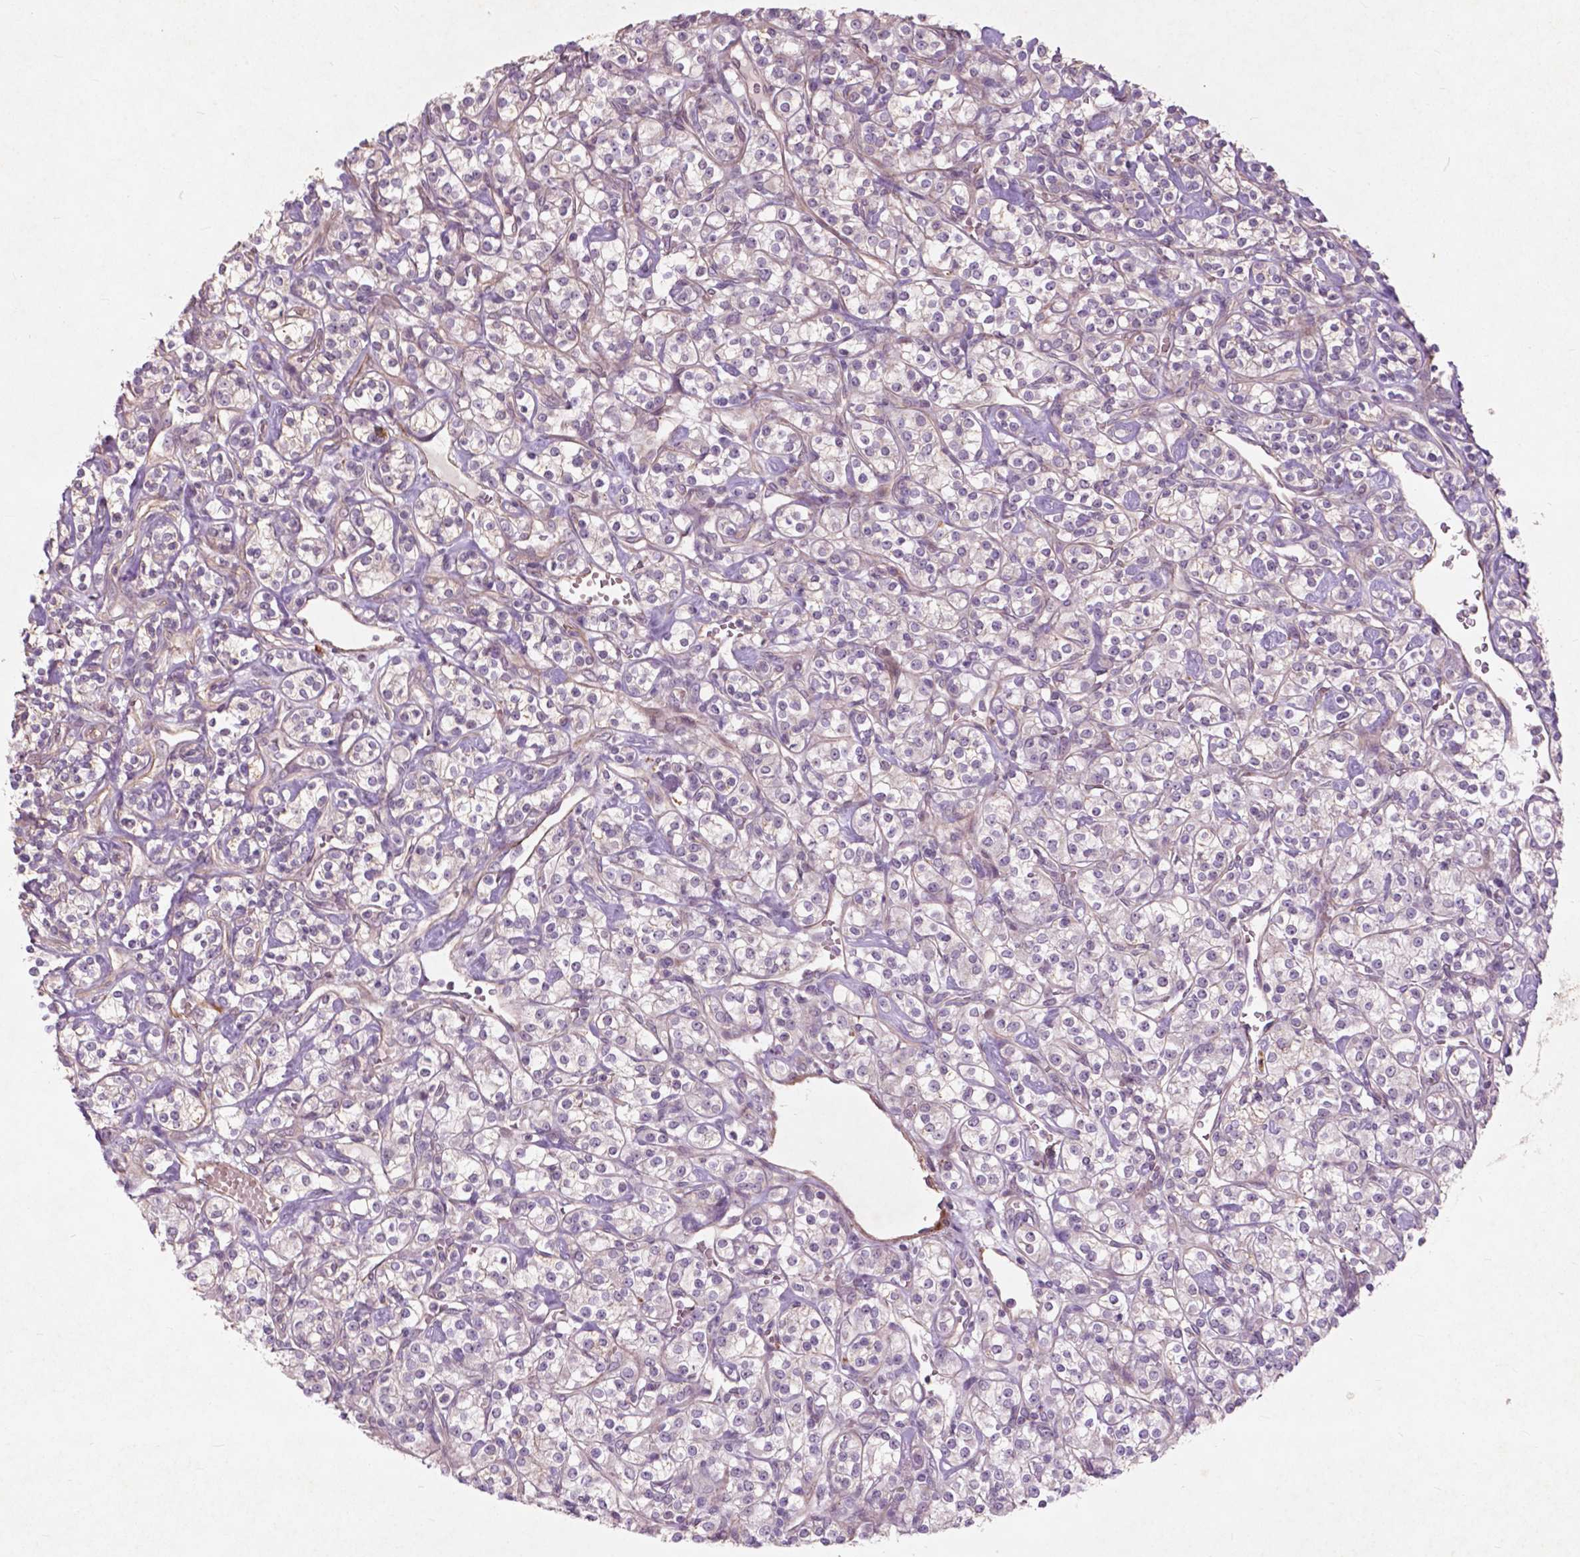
{"staining": {"intensity": "negative", "quantity": "none", "location": "none"}, "tissue": "renal cancer", "cell_type": "Tumor cells", "image_type": "cancer", "snomed": [{"axis": "morphology", "description": "Adenocarcinoma, NOS"}, {"axis": "topography", "description": "Kidney"}], "caption": "Immunohistochemical staining of renal cancer (adenocarcinoma) reveals no significant expression in tumor cells.", "gene": "RFPL4B", "patient": {"sex": "male", "age": 77}}